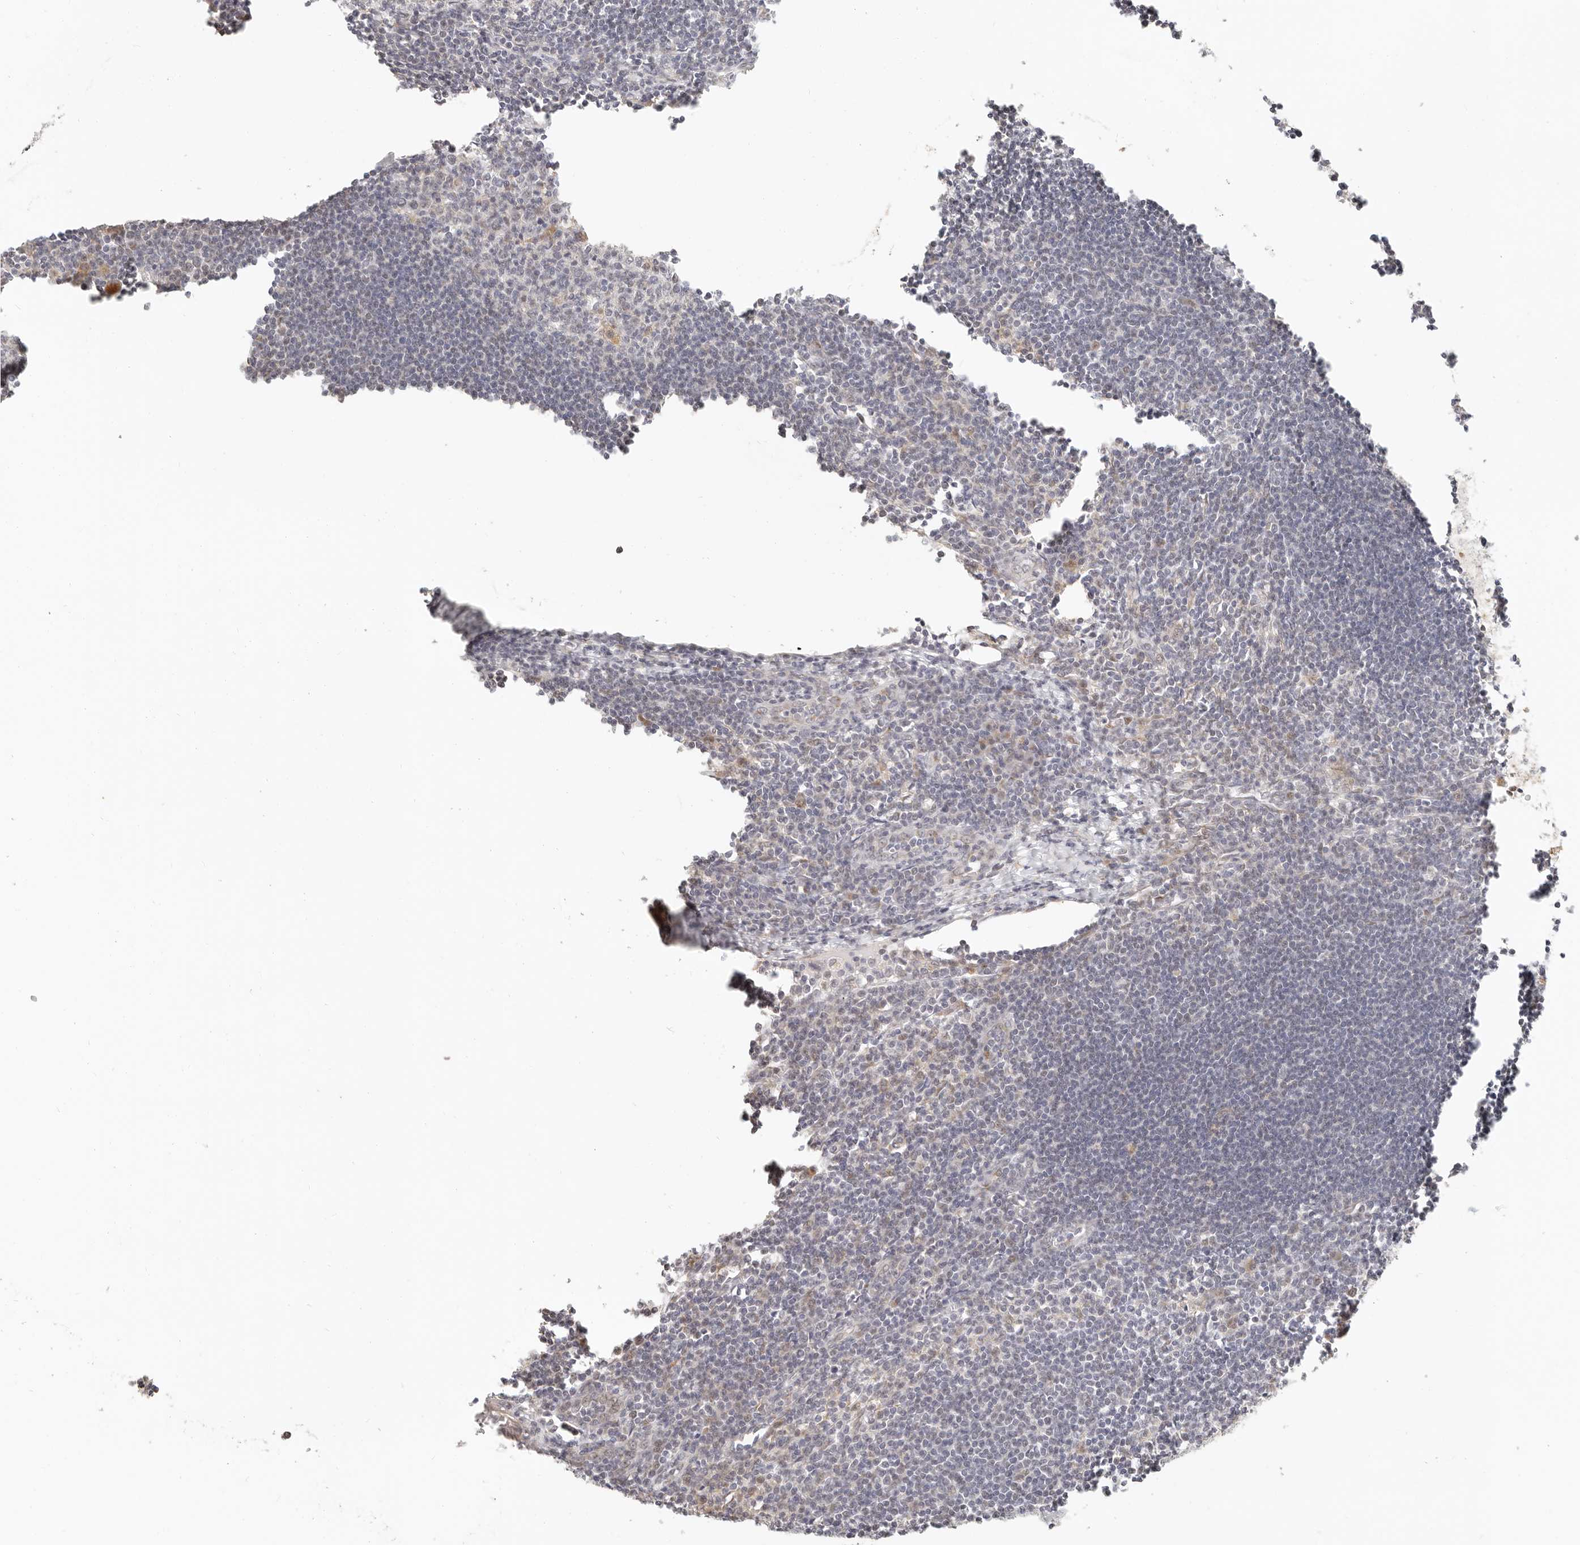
{"staining": {"intensity": "weak", "quantity": "<25%", "location": "cytoplasmic/membranous"}, "tissue": "lymph node", "cell_type": "Germinal center cells", "image_type": "normal", "snomed": [{"axis": "morphology", "description": "Normal tissue, NOS"}, {"axis": "morphology", "description": "Malignant melanoma, Metastatic site"}, {"axis": "topography", "description": "Lymph node"}], "caption": "The histopathology image shows no significant positivity in germinal center cells of lymph node. Brightfield microscopy of immunohistochemistry stained with DAB (3,3'-diaminobenzidine) (brown) and hematoxylin (blue), captured at high magnification.", "gene": "FAM20B", "patient": {"sex": "male", "age": 41}}